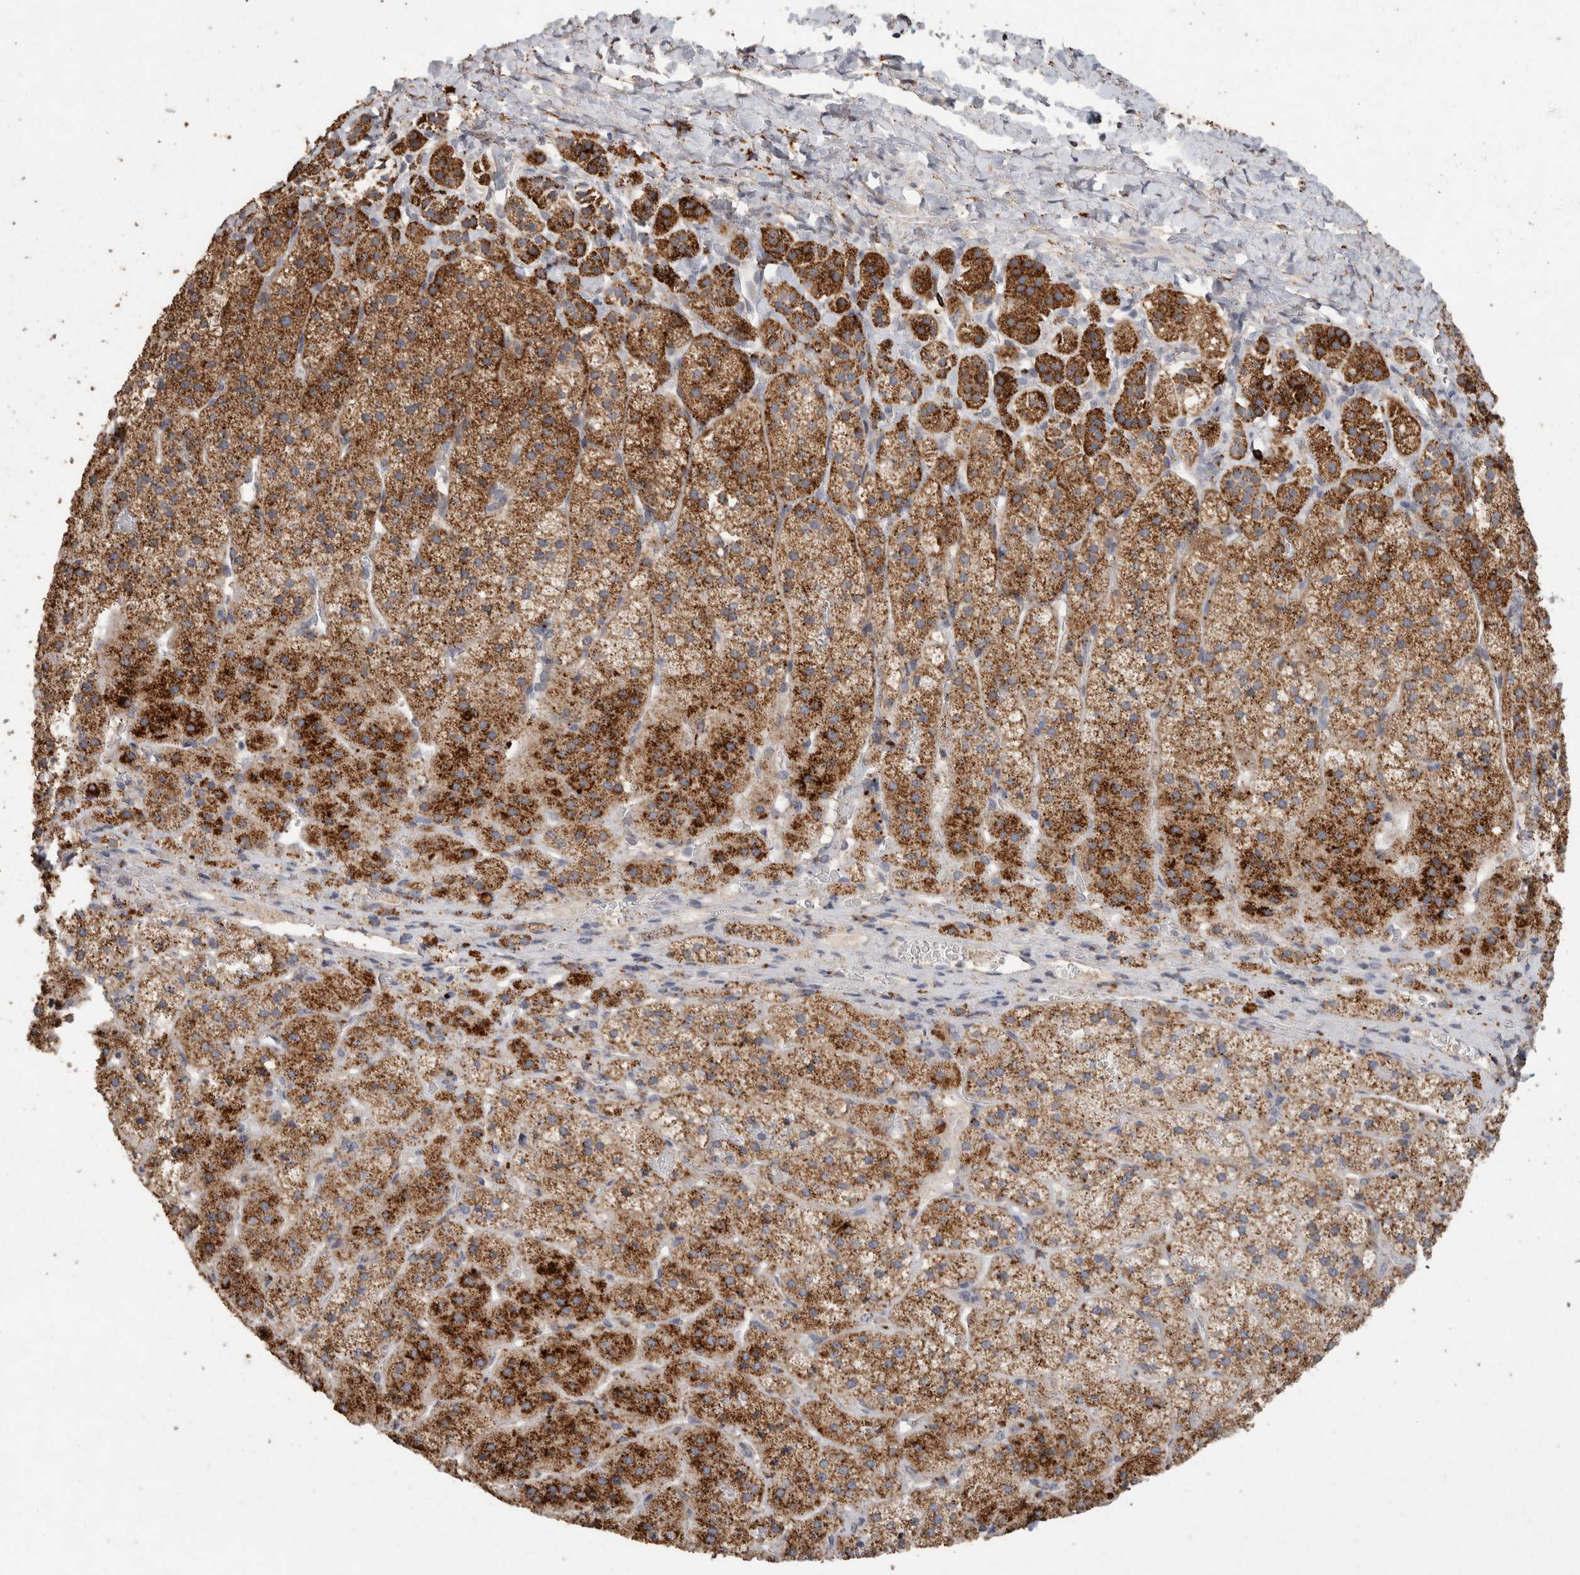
{"staining": {"intensity": "strong", "quantity": ">75%", "location": "cytoplasmic/membranous"}, "tissue": "adrenal gland", "cell_type": "Glandular cells", "image_type": "normal", "snomed": [{"axis": "morphology", "description": "Normal tissue, NOS"}, {"axis": "topography", "description": "Adrenal gland"}], "caption": "A brown stain labels strong cytoplasmic/membranous expression of a protein in glandular cells of benign human adrenal gland. (Stains: DAB (3,3'-diaminobenzidine) in brown, nuclei in blue, Microscopy: brightfield microscopy at high magnification).", "gene": "ARSA", "patient": {"sex": "female", "age": 44}}